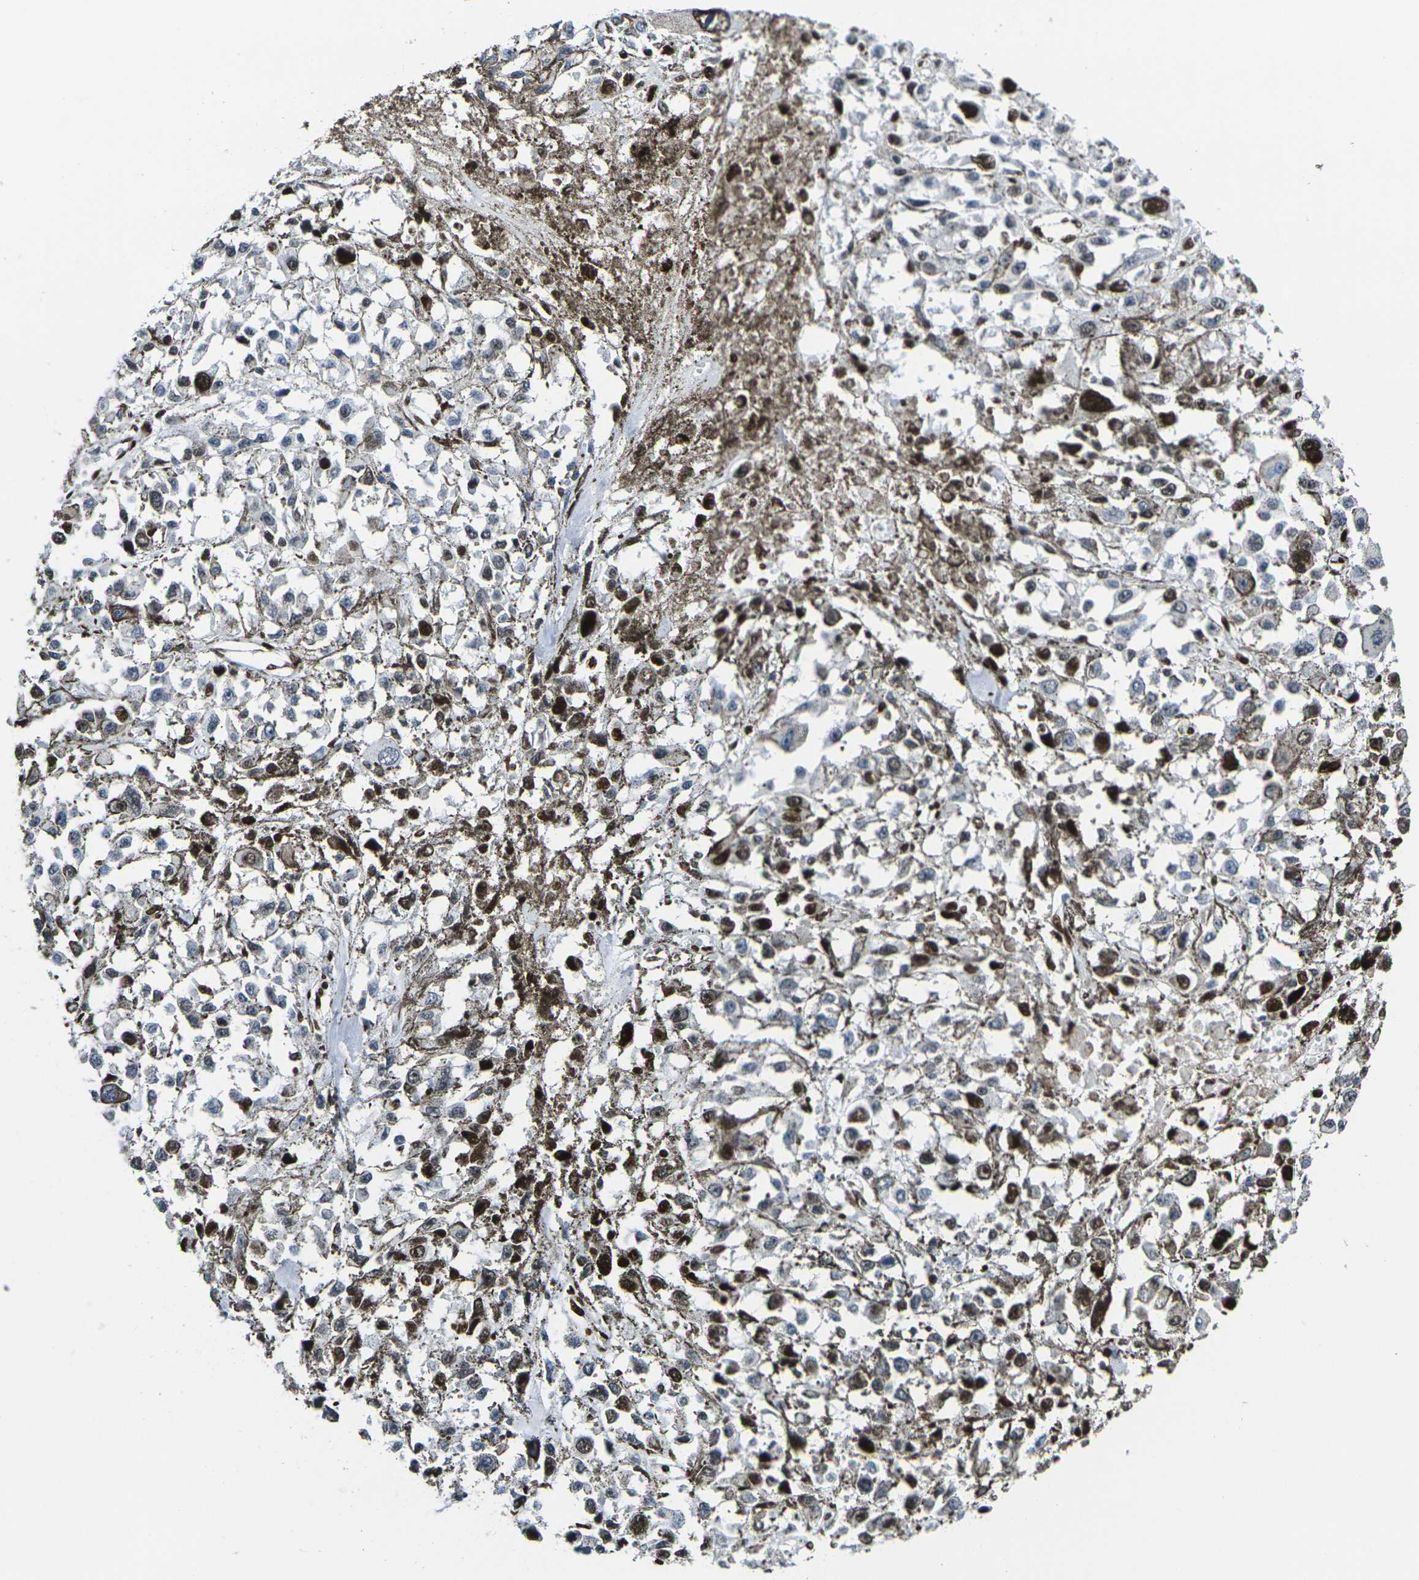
{"staining": {"intensity": "negative", "quantity": "none", "location": "none"}, "tissue": "melanoma", "cell_type": "Tumor cells", "image_type": "cancer", "snomed": [{"axis": "morphology", "description": "Malignant melanoma, Metastatic site"}, {"axis": "topography", "description": "Lymph node"}], "caption": "Micrograph shows no protein positivity in tumor cells of malignant melanoma (metastatic site) tissue.", "gene": "H1-10", "patient": {"sex": "male", "age": 59}}